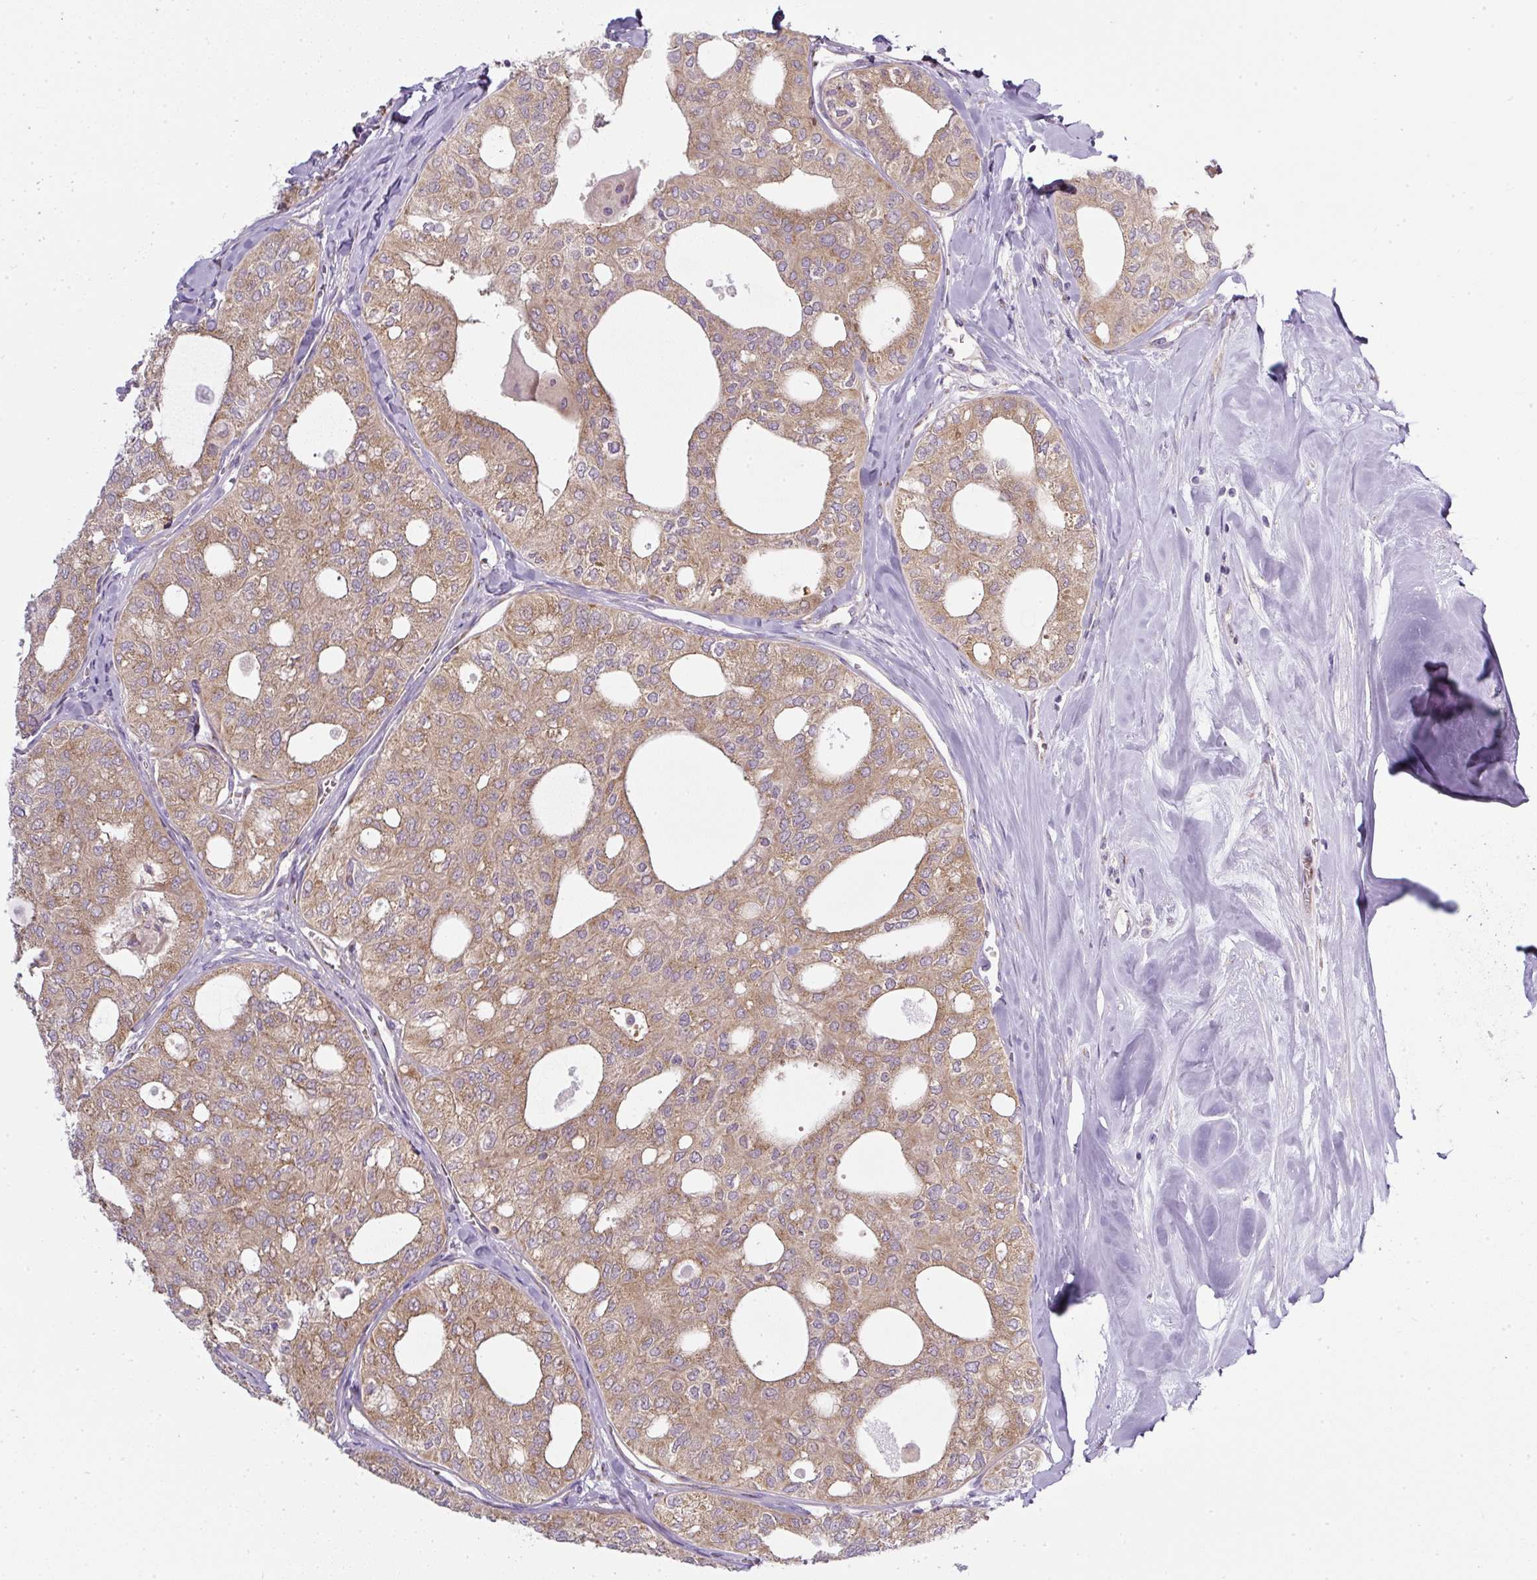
{"staining": {"intensity": "moderate", "quantity": ">75%", "location": "cytoplasmic/membranous"}, "tissue": "thyroid cancer", "cell_type": "Tumor cells", "image_type": "cancer", "snomed": [{"axis": "morphology", "description": "Follicular adenoma carcinoma, NOS"}, {"axis": "topography", "description": "Thyroid gland"}], "caption": "Immunohistochemistry photomicrograph of thyroid cancer (follicular adenoma carcinoma) stained for a protein (brown), which demonstrates medium levels of moderate cytoplasmic/membranous positivity in about >75% of tumor cells.", "gene": "MLX", "patient": {"sex": "male", "age": 75}}